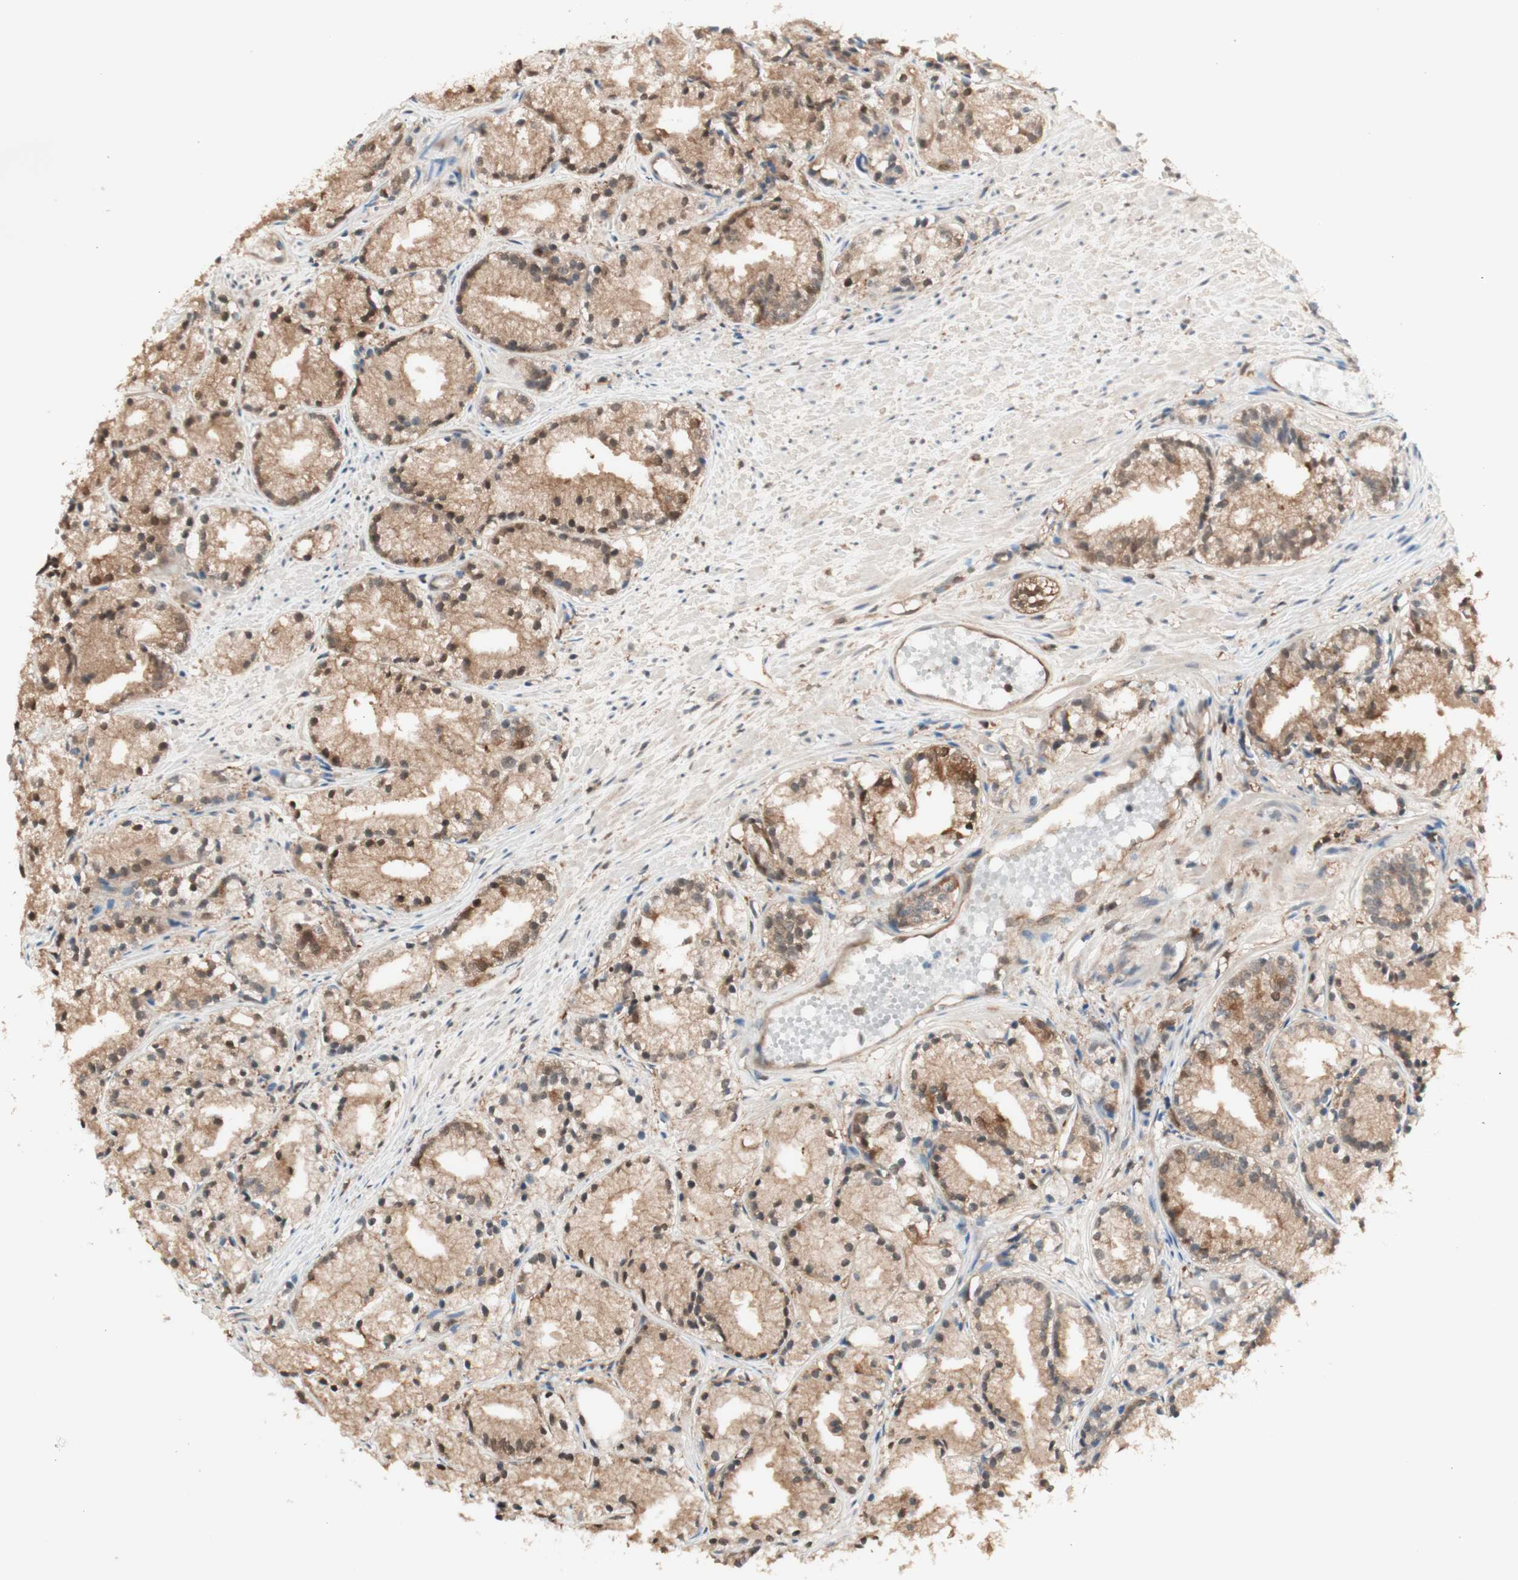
{"staining": {"intensity": "moderate", "quantity": ">75%", "location": "cytoplasmic/membranous,nuclear"}, "tissue": "prostate cancer", "cell_type": "Tumor cells", "image_type": "cancer", "snomed": [{"axis": "morphology", "description": "Adenocarcinoma, Low grade"}, {"axis": "topography", "description": "Prostate"}], "caption": "Prostate cancer (low-grade adenocarcinoma) stained for a protein (brown) demonstrates moderate cytoplasmic/membranous and nuclear positive positivity in about >75% of tumor cells.", "gene": "YWHAB", "patient": {"sex": "male", "age": 72}}